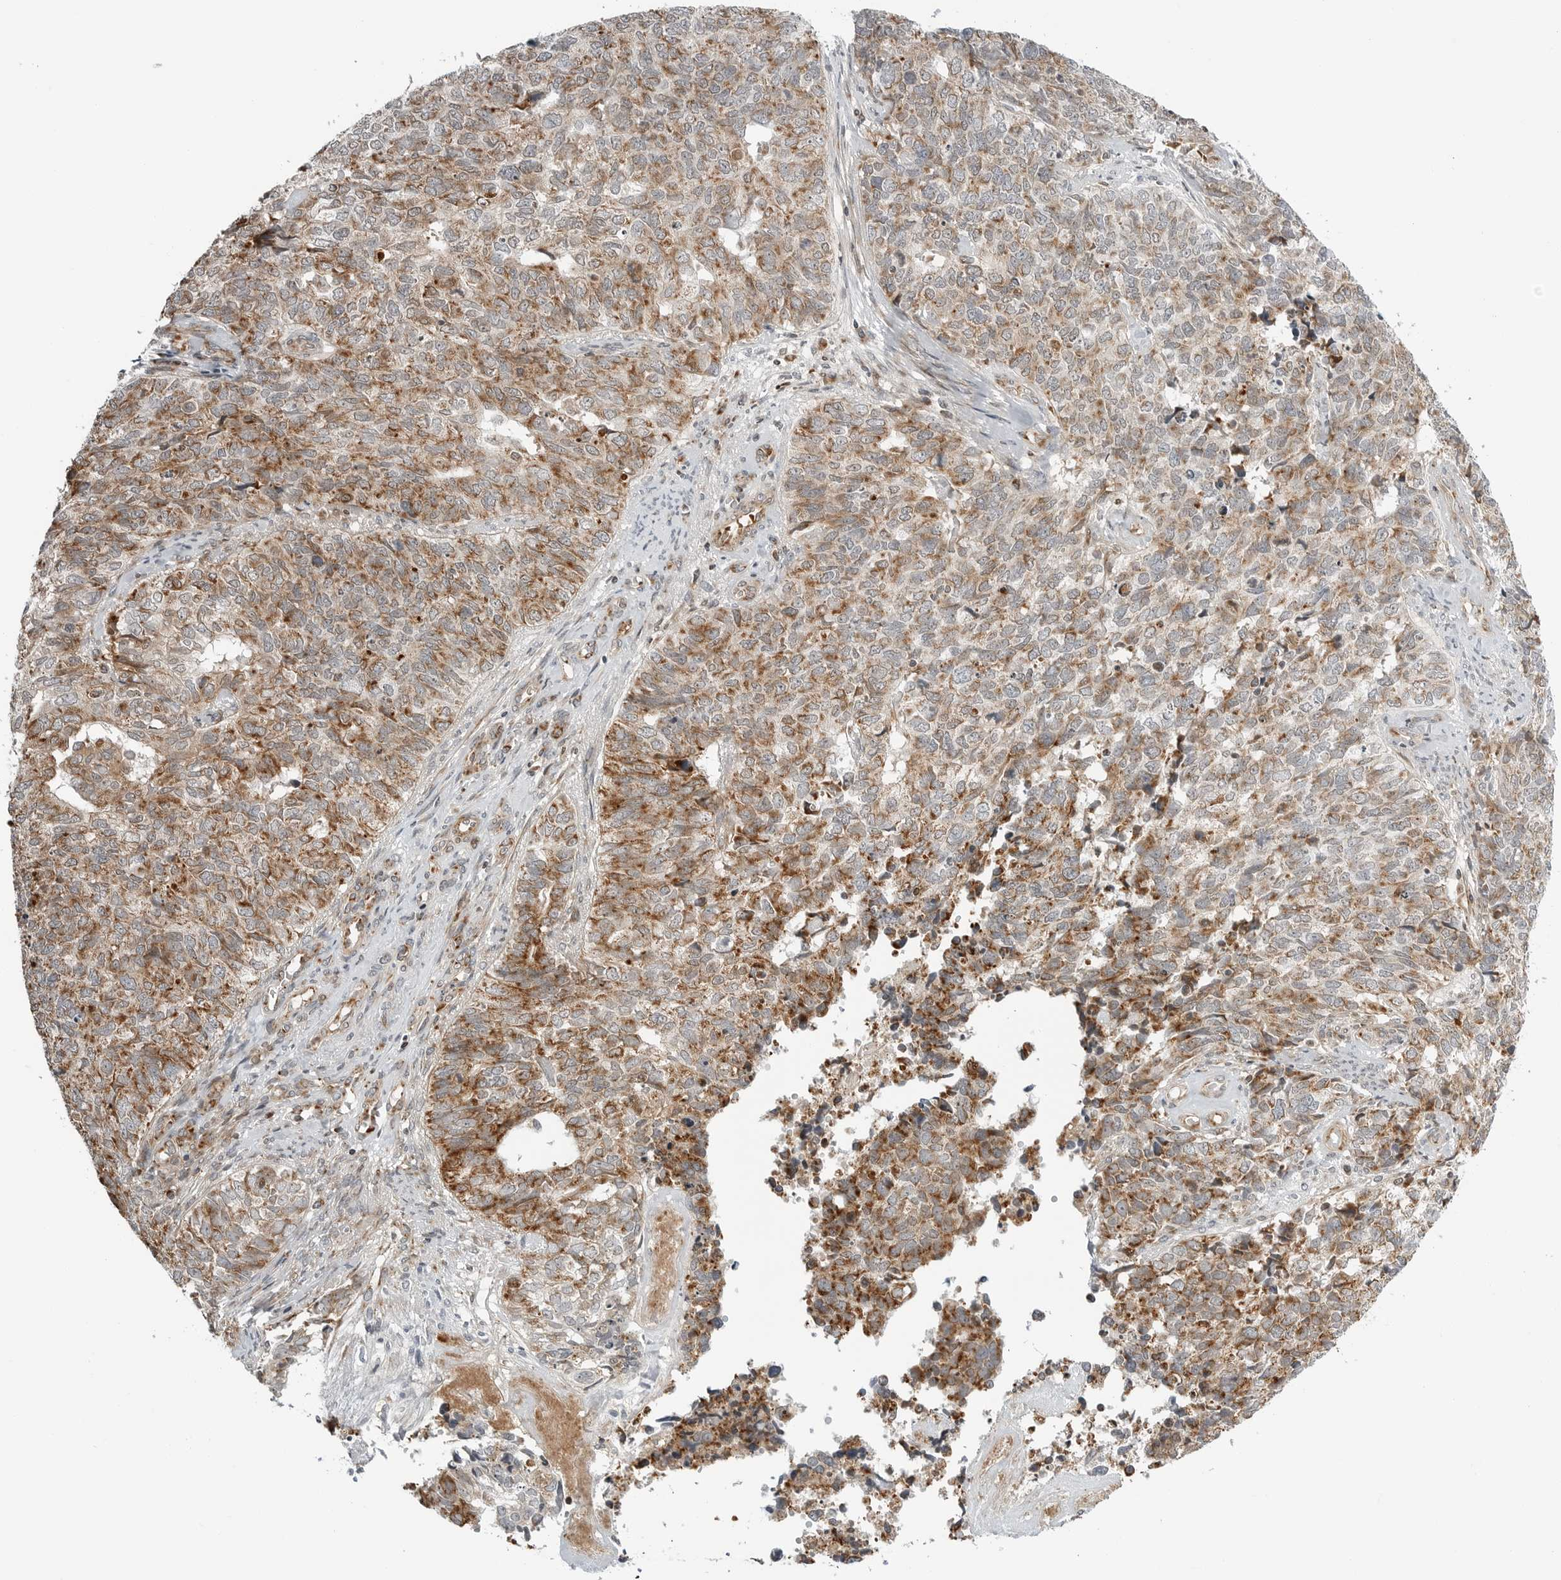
{"staining": {"intensity": "moderate", "quantity": ">75%", "location": "cytoplasmic/membranous"}, "tissue": "cervical cancer", "cell_type": "Tumor cells", "image_type": "cancer", "snomed": [{"axis": "morphology", "description": "Squamous cell carcinoma, NOS"}, {"axis": "topography", "description": "Cervix"}], "caption": "Tumor cells exhibit medium levels of moderate cytoplasmic/membranous expression in about >75% of cells in human squamous cell carcinoma (cervical).", "gene": "PEX2", "patient": {"sex": "female", "age": 63}}